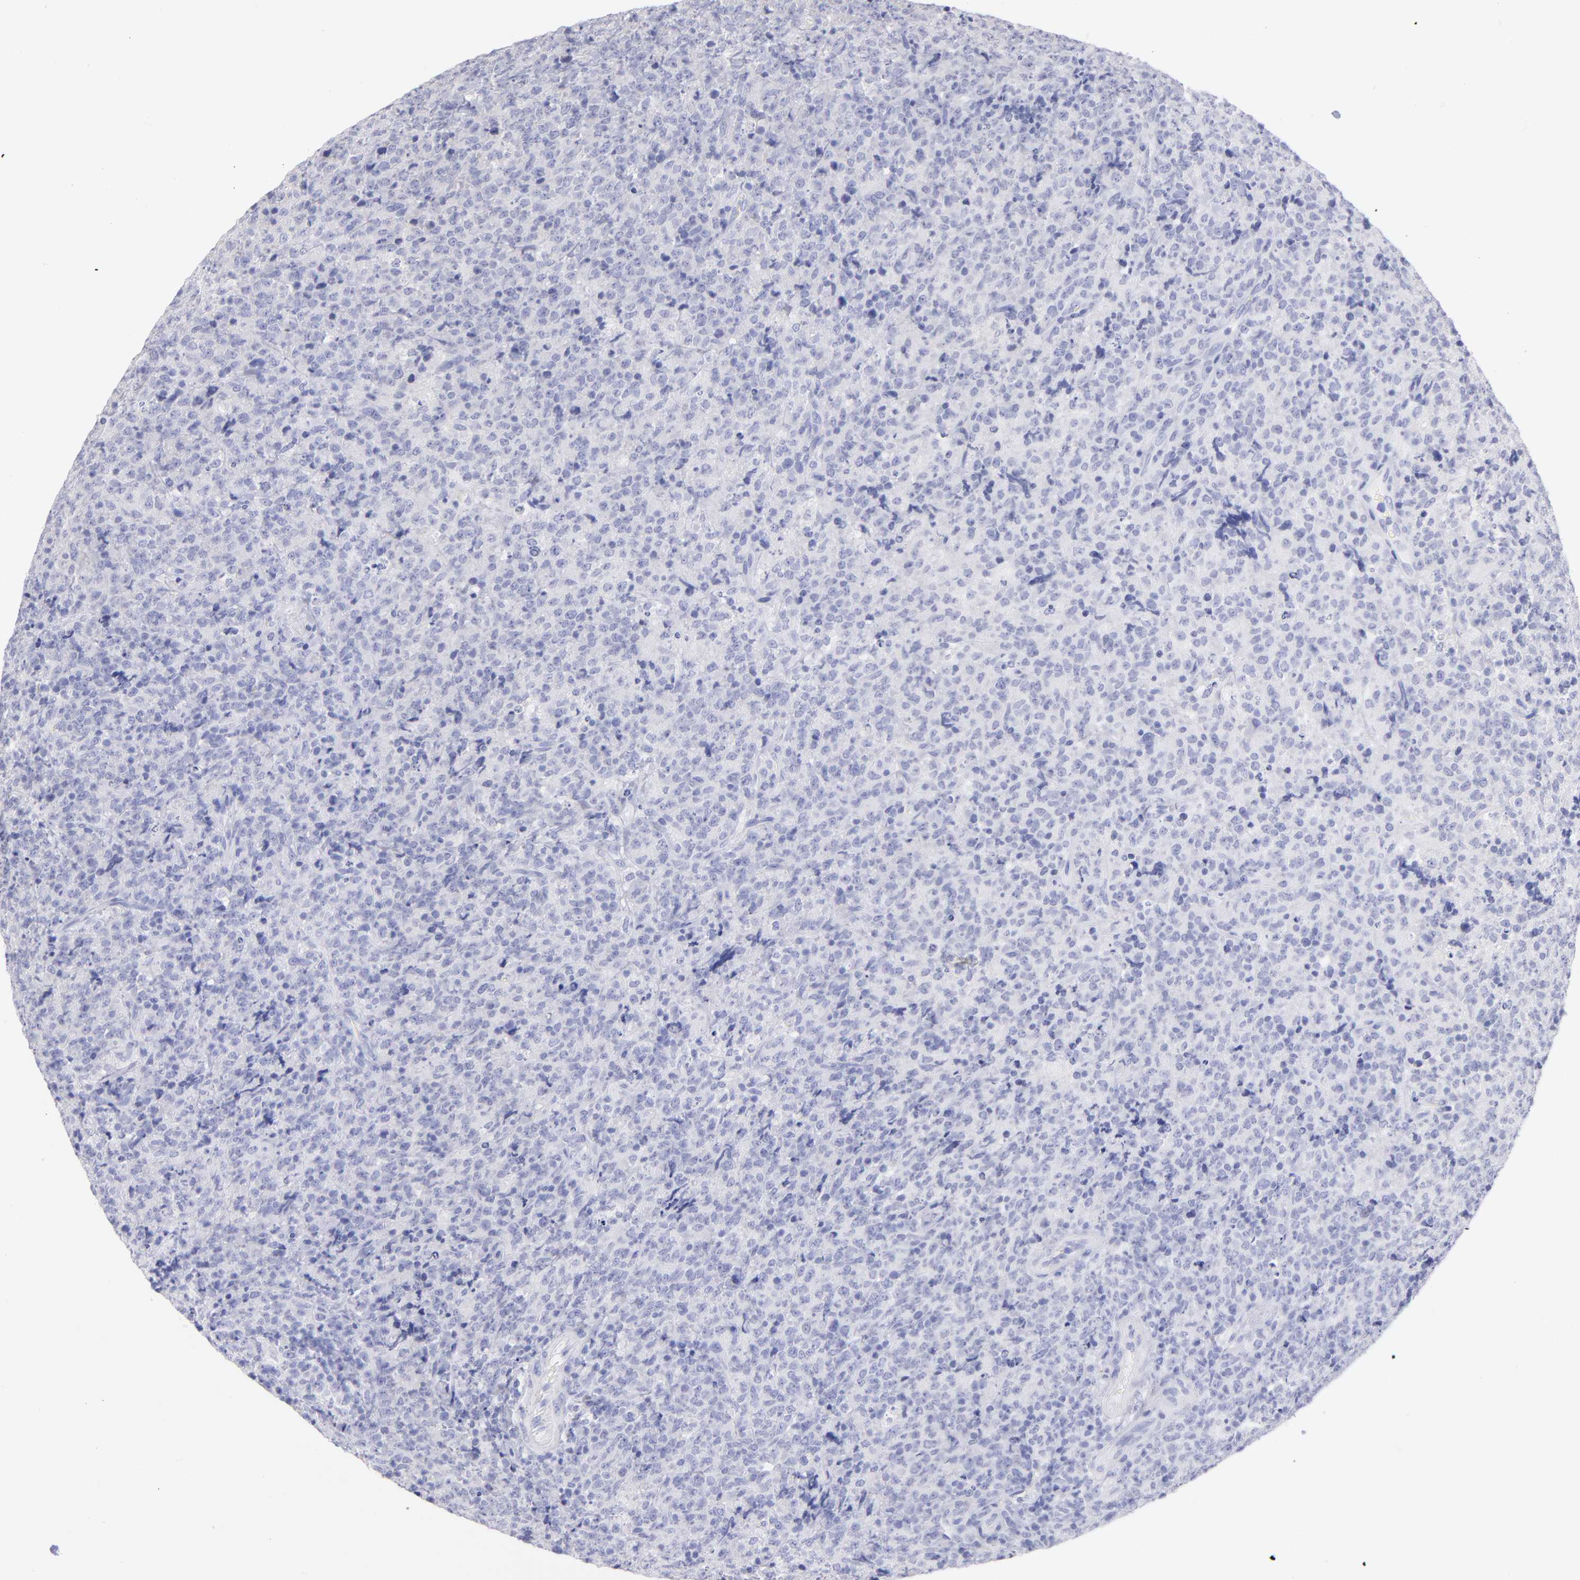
{"staining": {"intensity": "negative", "quantity": "none", "location": "none"}, "tissue": "lymphoma", "cell_type": "Tumor cells", "image_type": "cancer", "snomed": [{"axis": "morphology", "description": "Malignant lymphoma, non-Hodgkin's type, High grade"}, {"axis": "topography", "description": "Tonsil"}], "caption": "The histopathology image demonstrates no significant positivity in tumor cells of lymphoma.", "gene": "SCGN", "patient": {"sex": "female", "age": 36}}